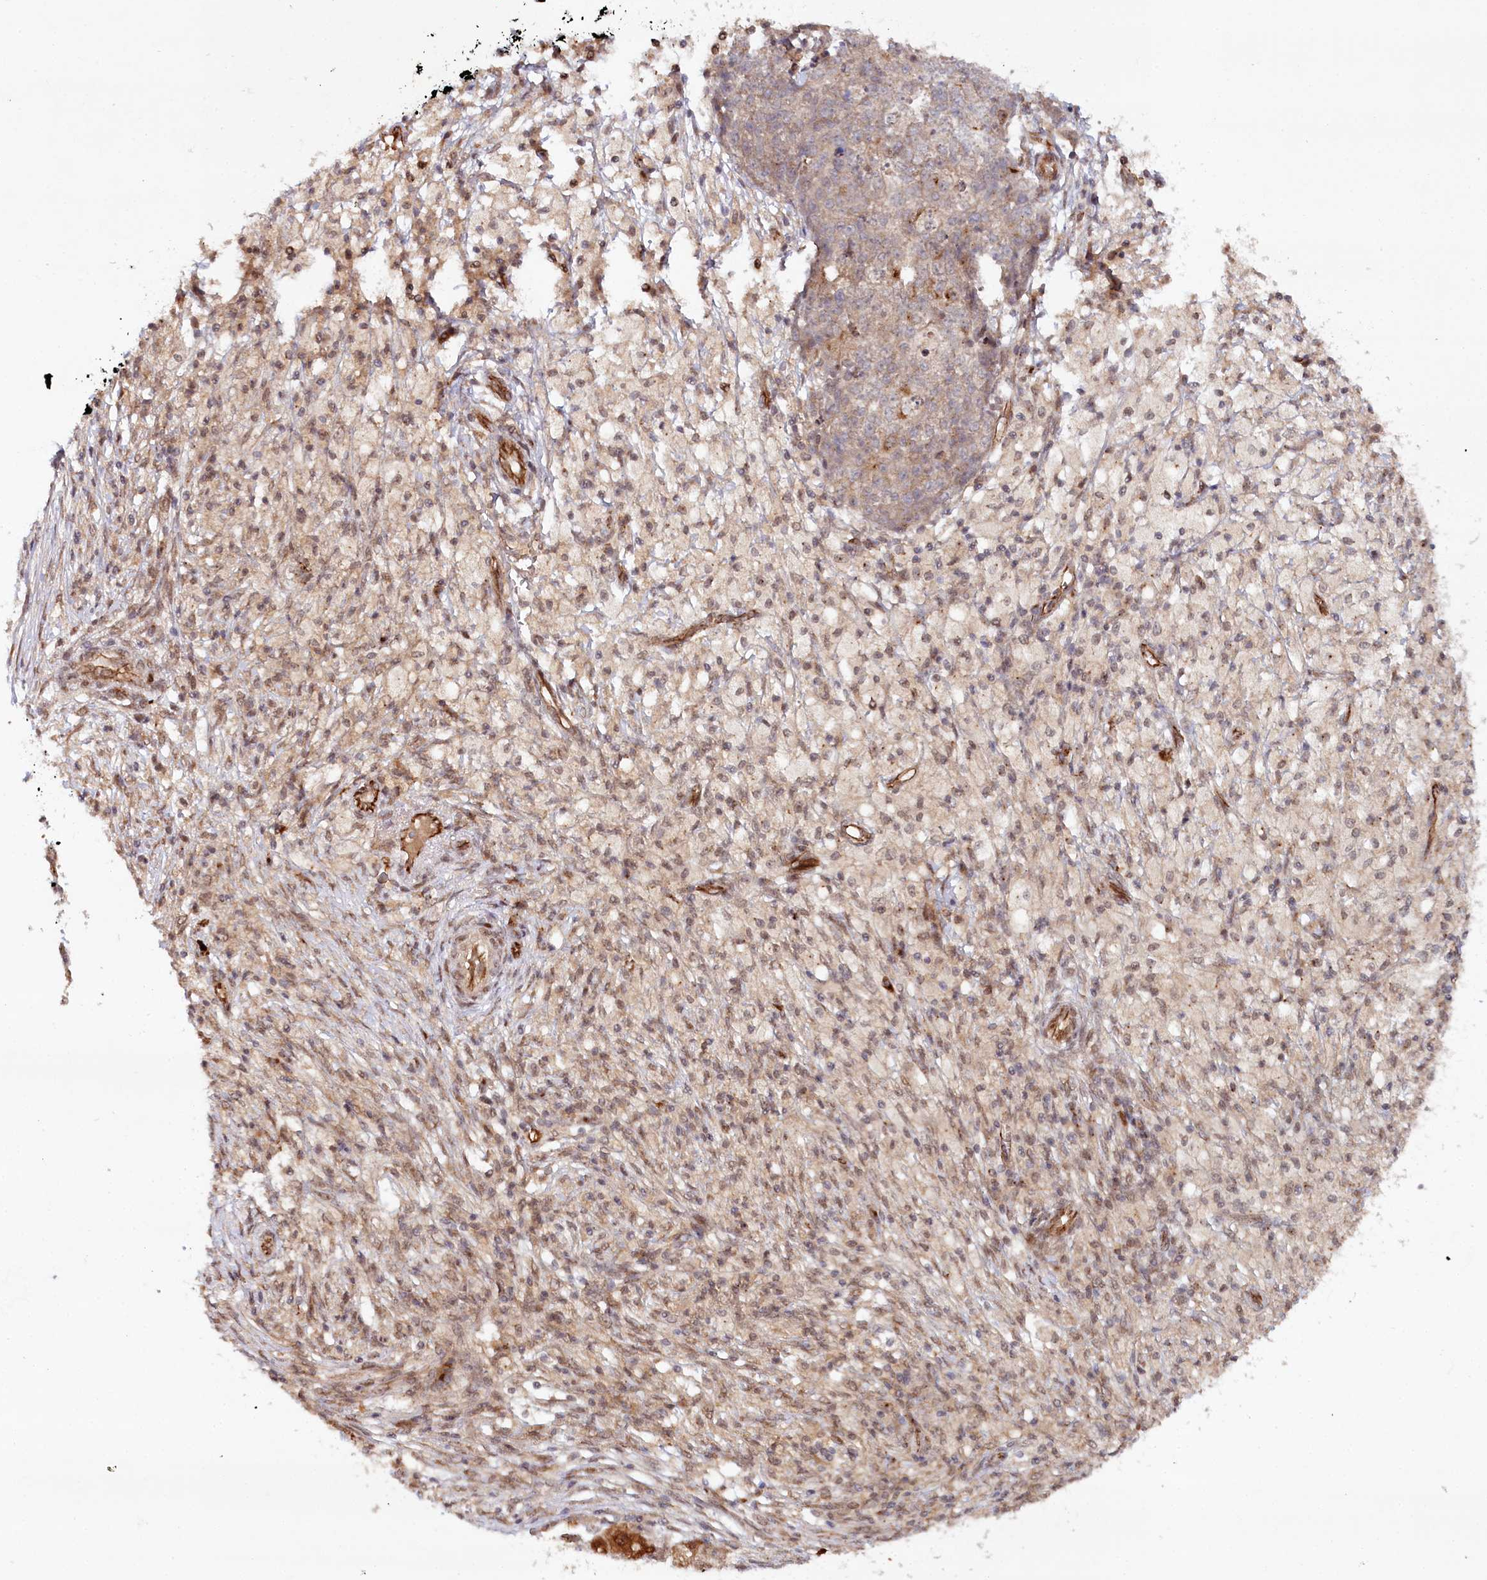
{"staining": {"intensity": "moderate", "quantity": ">75%", "location": "cytoplasmic/membranous"}, "tissue": "ovarian cancer", "cell_type": "Tumor cells", "image_type": "cancer", "snomed": [{"axis": "morphology", "description": "Carcinoma, endometroid"}, {"axis": "topography", "description": "Ovary"}], "caption": "A brown stain highlights moderate cytoplasmic/membranous expression of a protein in human ovarian cancer tumor cells.", "gene": "ALKBH8", "patient": {"sex": "female", "age": 42}}